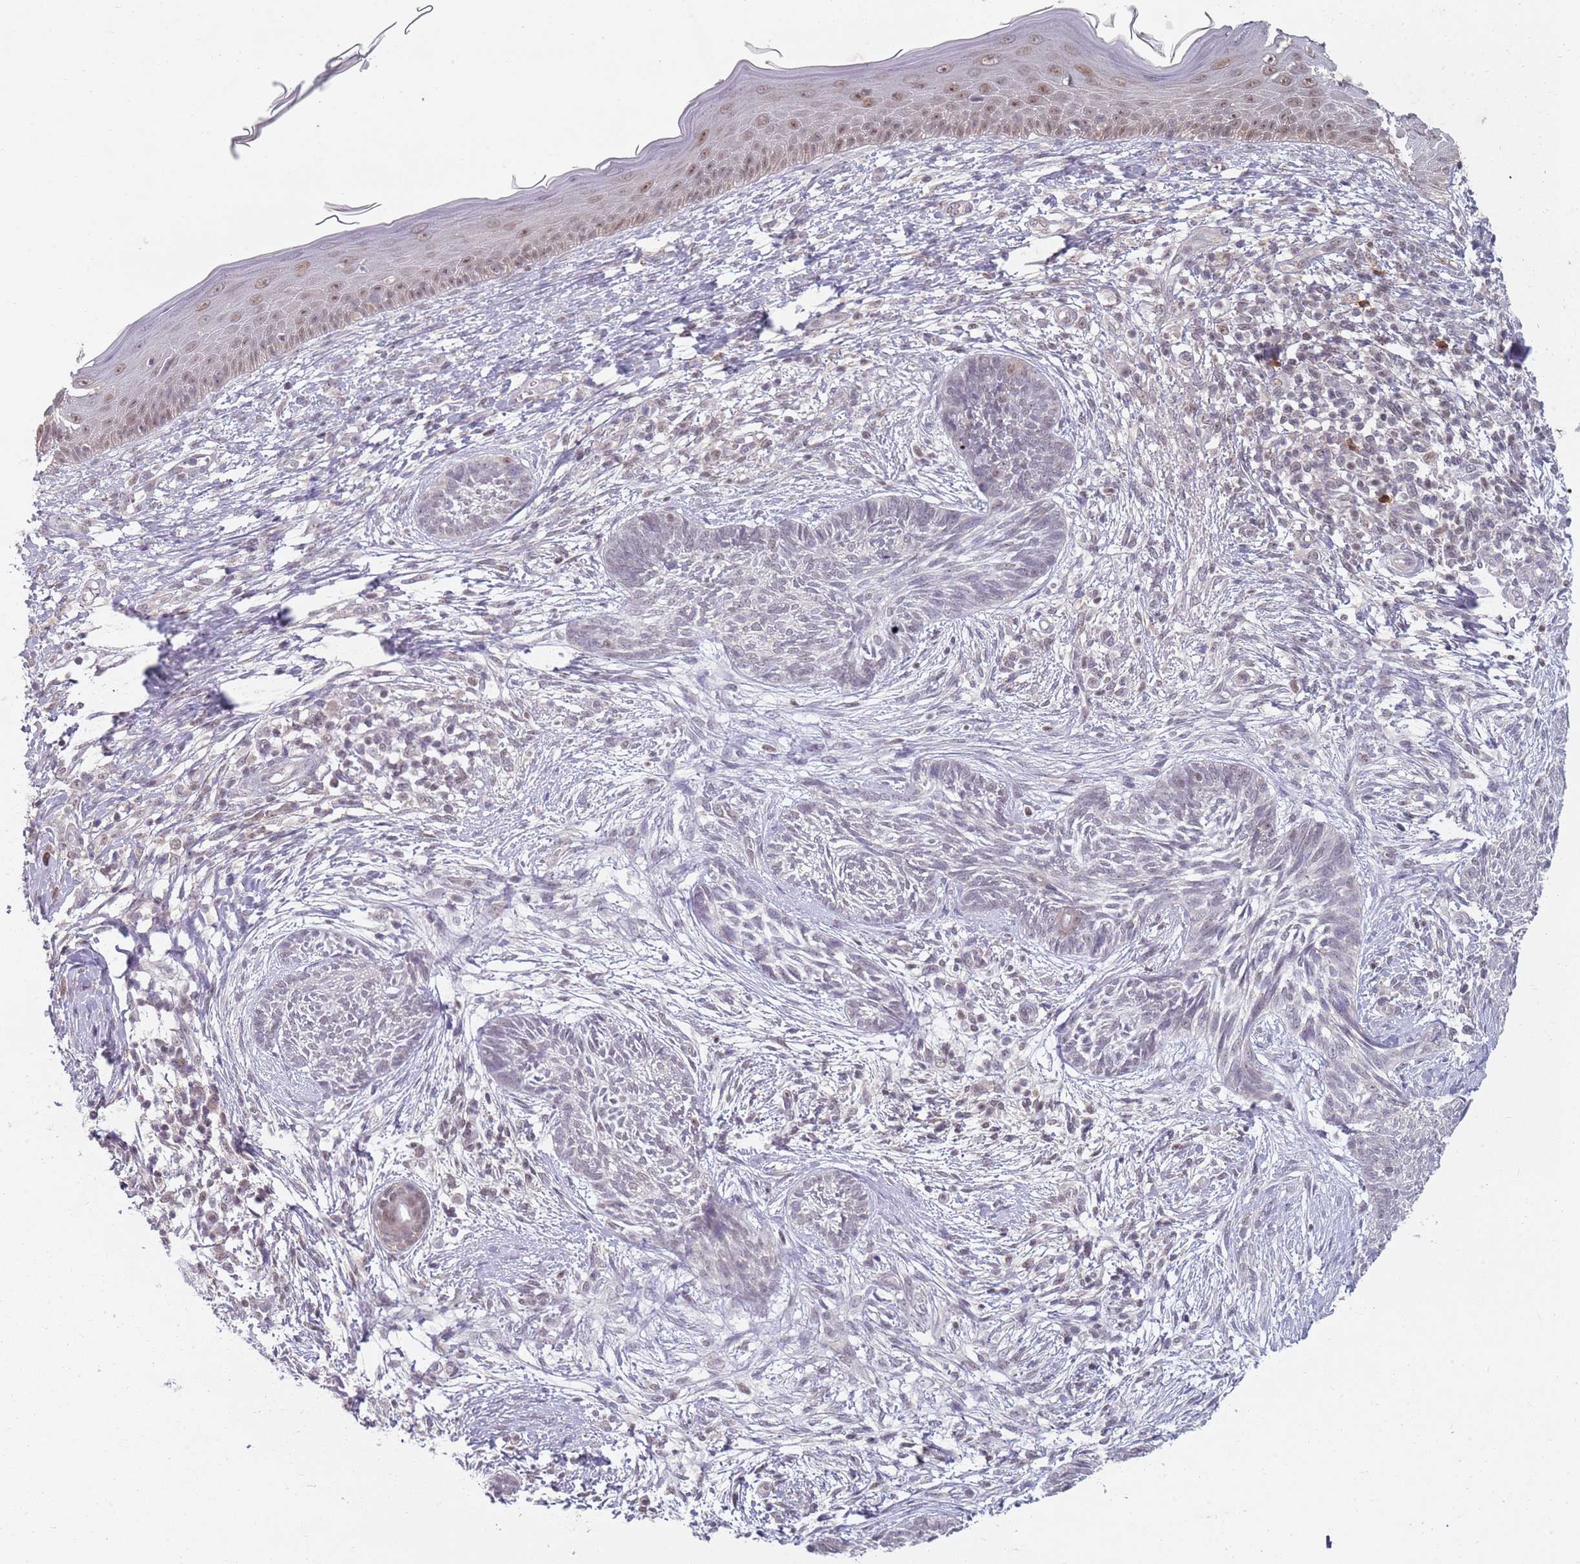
{"staining": {"intensity": "negative", "quantity": "none", "location": "none"}, "tissue": "skin cancer", "cell_type": "Tumor cells", "image_type": "cancer", "snomed": [{"axis": "morphology", "description": "Basal cell carcinoma"}, {"axis": "topography", "description": "Skin"}], "caption": "DAB immunohistochemical staining of basal cell carcinoma (skin) displays no significant staining in tumor cells.", "gene": "SMARCAL1", "patient": {"sex": "male", "age": 73}}